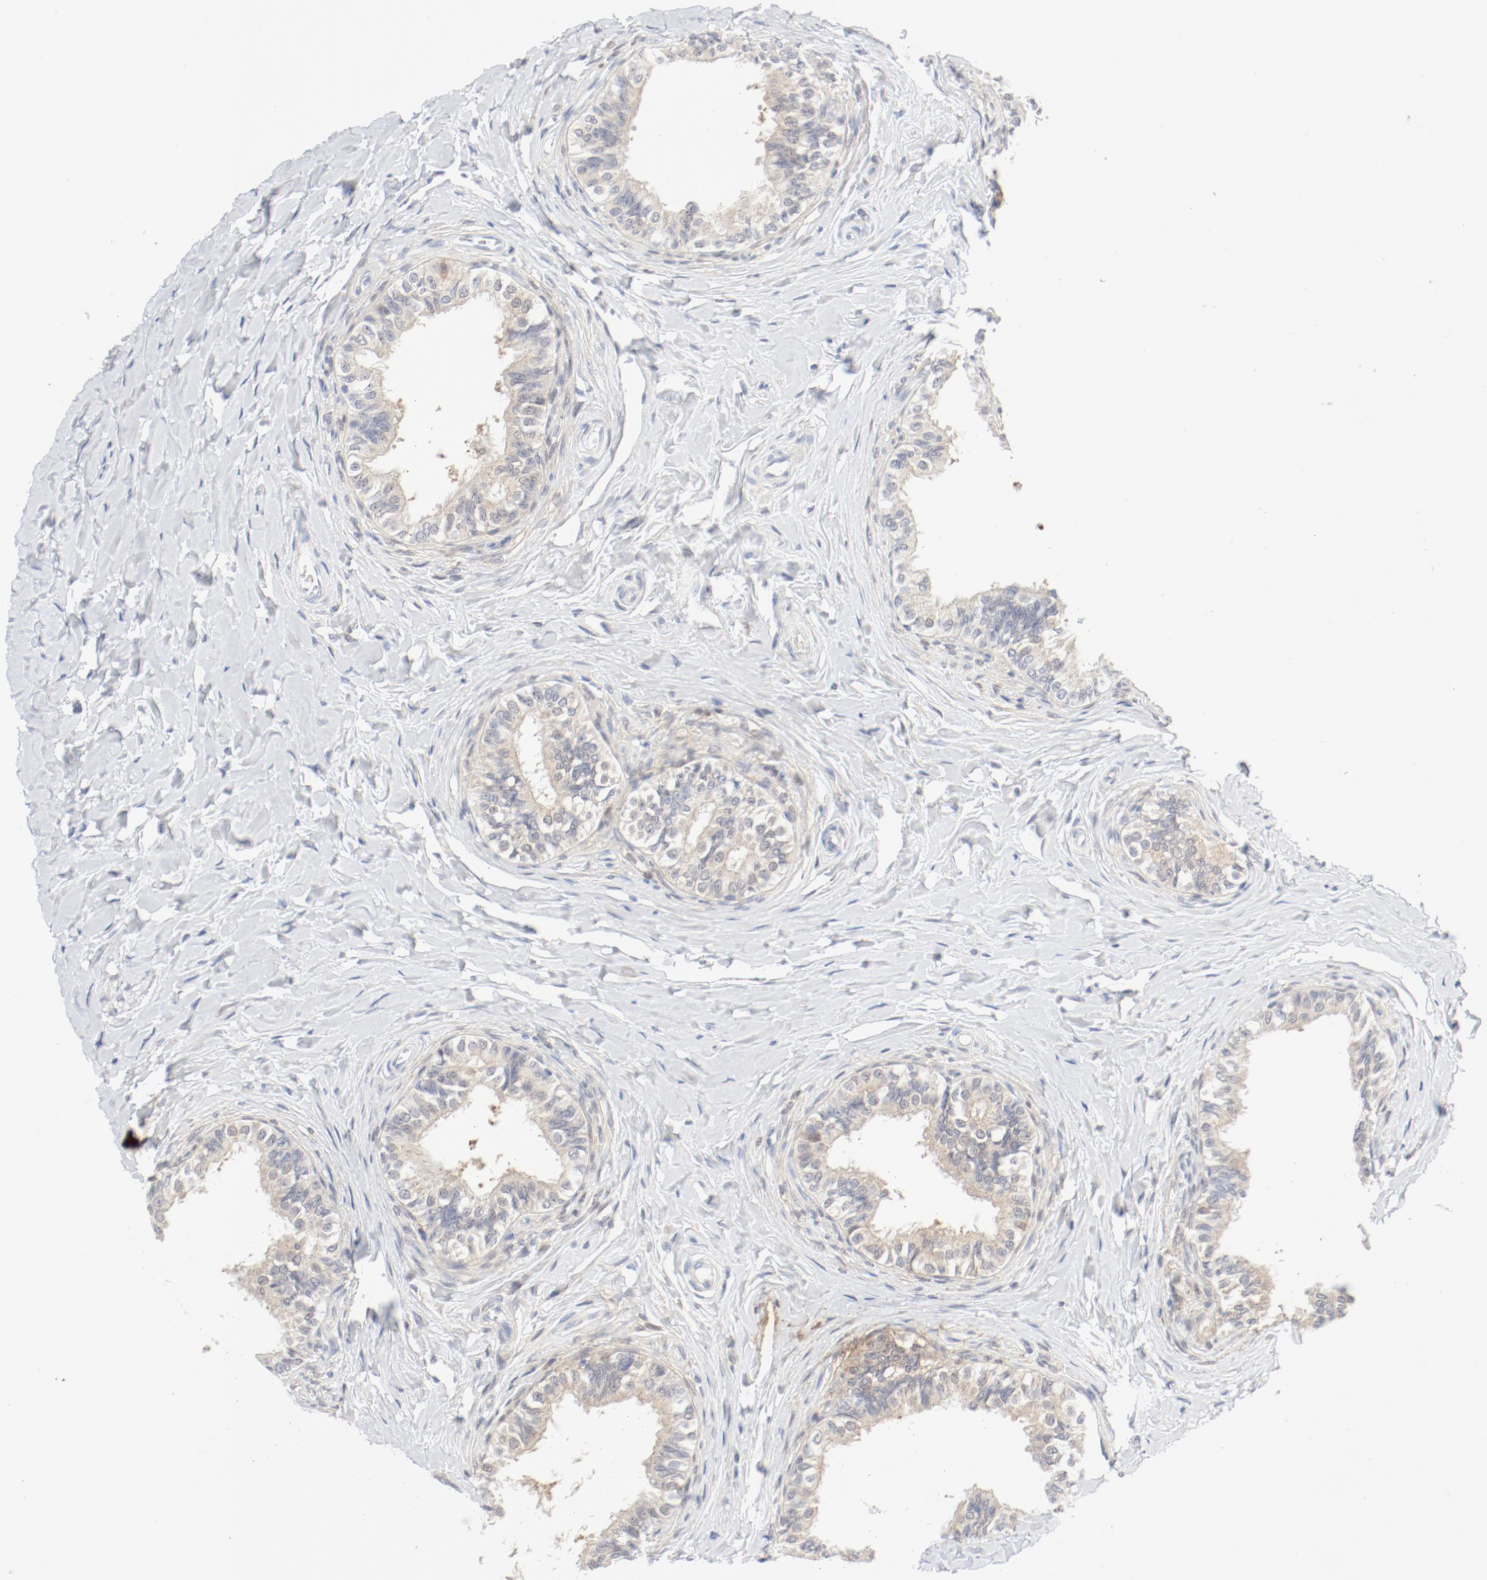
{"staining": {"intensity": "weak", "quantity": ">75%", "location": "cytoplasmic/membranous"}, "tissue": "epididymis", "cell_type": "Glandular cells", "image_type": "normal", "snomed": [{"axis": "morphology", "description": "Normal tissue, NOS"}, {"axis": "topography", "description": "Soft tissue"}, {"axis": "topography", "description": "Epididymis"}], "caption": "Epididymis stained with IHC exhibits weak cytoplasmic/membranous expression in about >75% of glandular cells. The staining is performed using DAB (3,3'-diaminobenzidine) brown chromogen to label protein expression. The nuclei are counter-stained blue using hematoxylin.", "gene": "PGM1", "patient": {"sex": "male", "age": 26}}